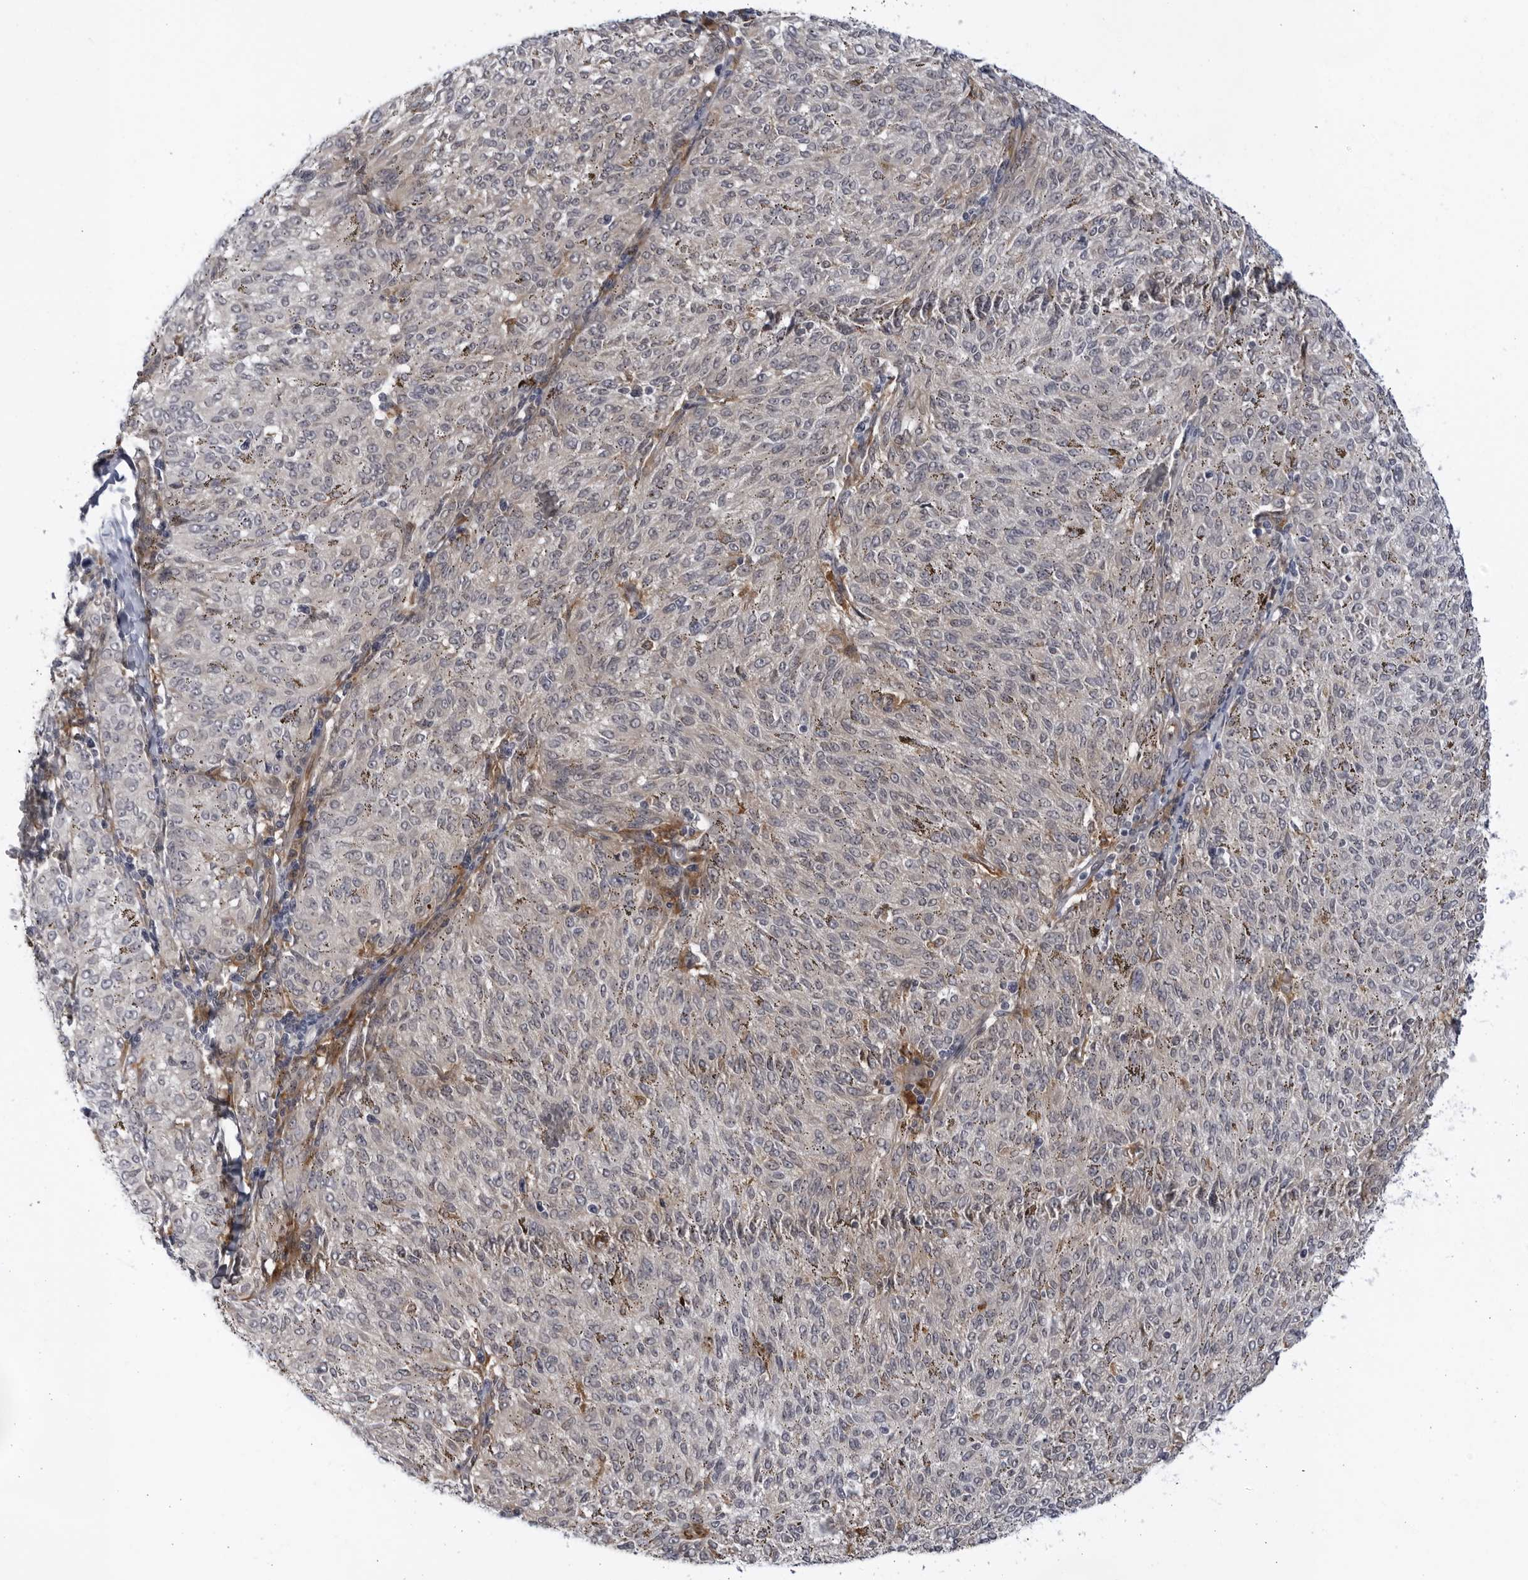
{"staining": {"intensity": "weak", "quantity": "25%-75%", "location": "cytoplasmic/membranous"}, "tissue": "melanoma", "cell_type": "Tumor cells", "image_type": "cancer", "snomed": [{"axis": "morphology", "description": "Malignant melanoma, NOS"}, {"axis": "topography", "description": "Skin"}], "caption": "Immunohistochemical staining of melanoma displays weak cytoplasmic/membranous protein expression in about 25%-75% of tumor cells. The staining was performed using DAB (3,3'-diaminobenzidine) to visualize the protein expression in brown, while the nuclei were stained in blue with hematoxylin (Magnification: 20x).", "gene": "BMP2K", "patient": {"sex": "female", "age": 72}}